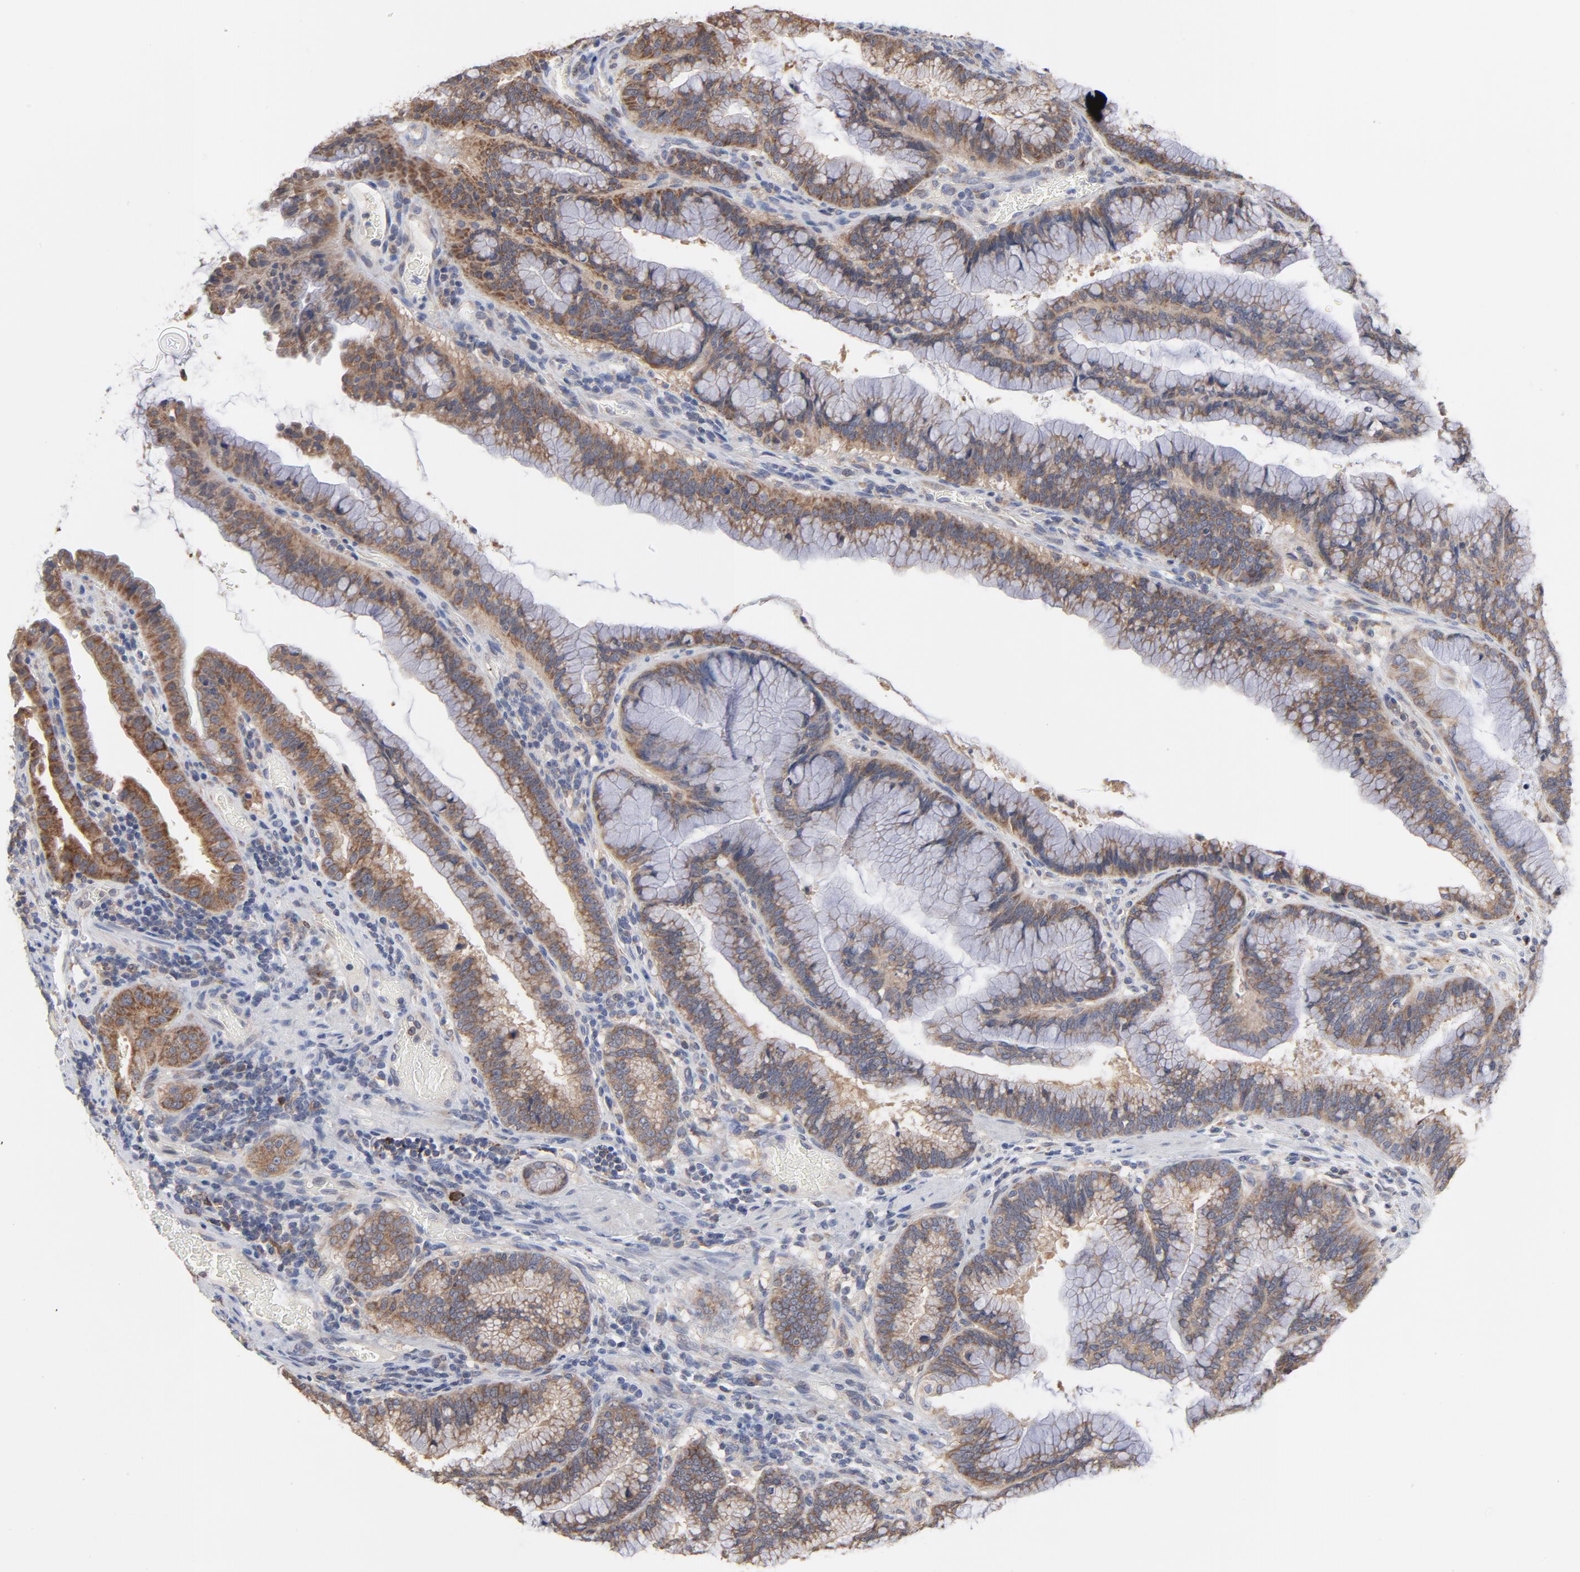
{"staining": {"intensity": "moderate", "quantity": ">75%", "location": "cytoplasmic/membranous"}, "tissue": "pancreatic cancer", "cell_type": "Tumor cells", "image_type": "cancer", "snomed": [{"axis": "morphology", "description": "Adenocarcinoma, NOS"}, {"axis": "topography", "description": "Pancreas"}], "caption": "Immunohistochemistry of human pancreatic cancer reveals medium levels of moderate cytoplasmic/membranous expression in about >75% of tumor cells.", "gene": "PPFIBP2", "patient": {"sex": "female", "age": 64}}